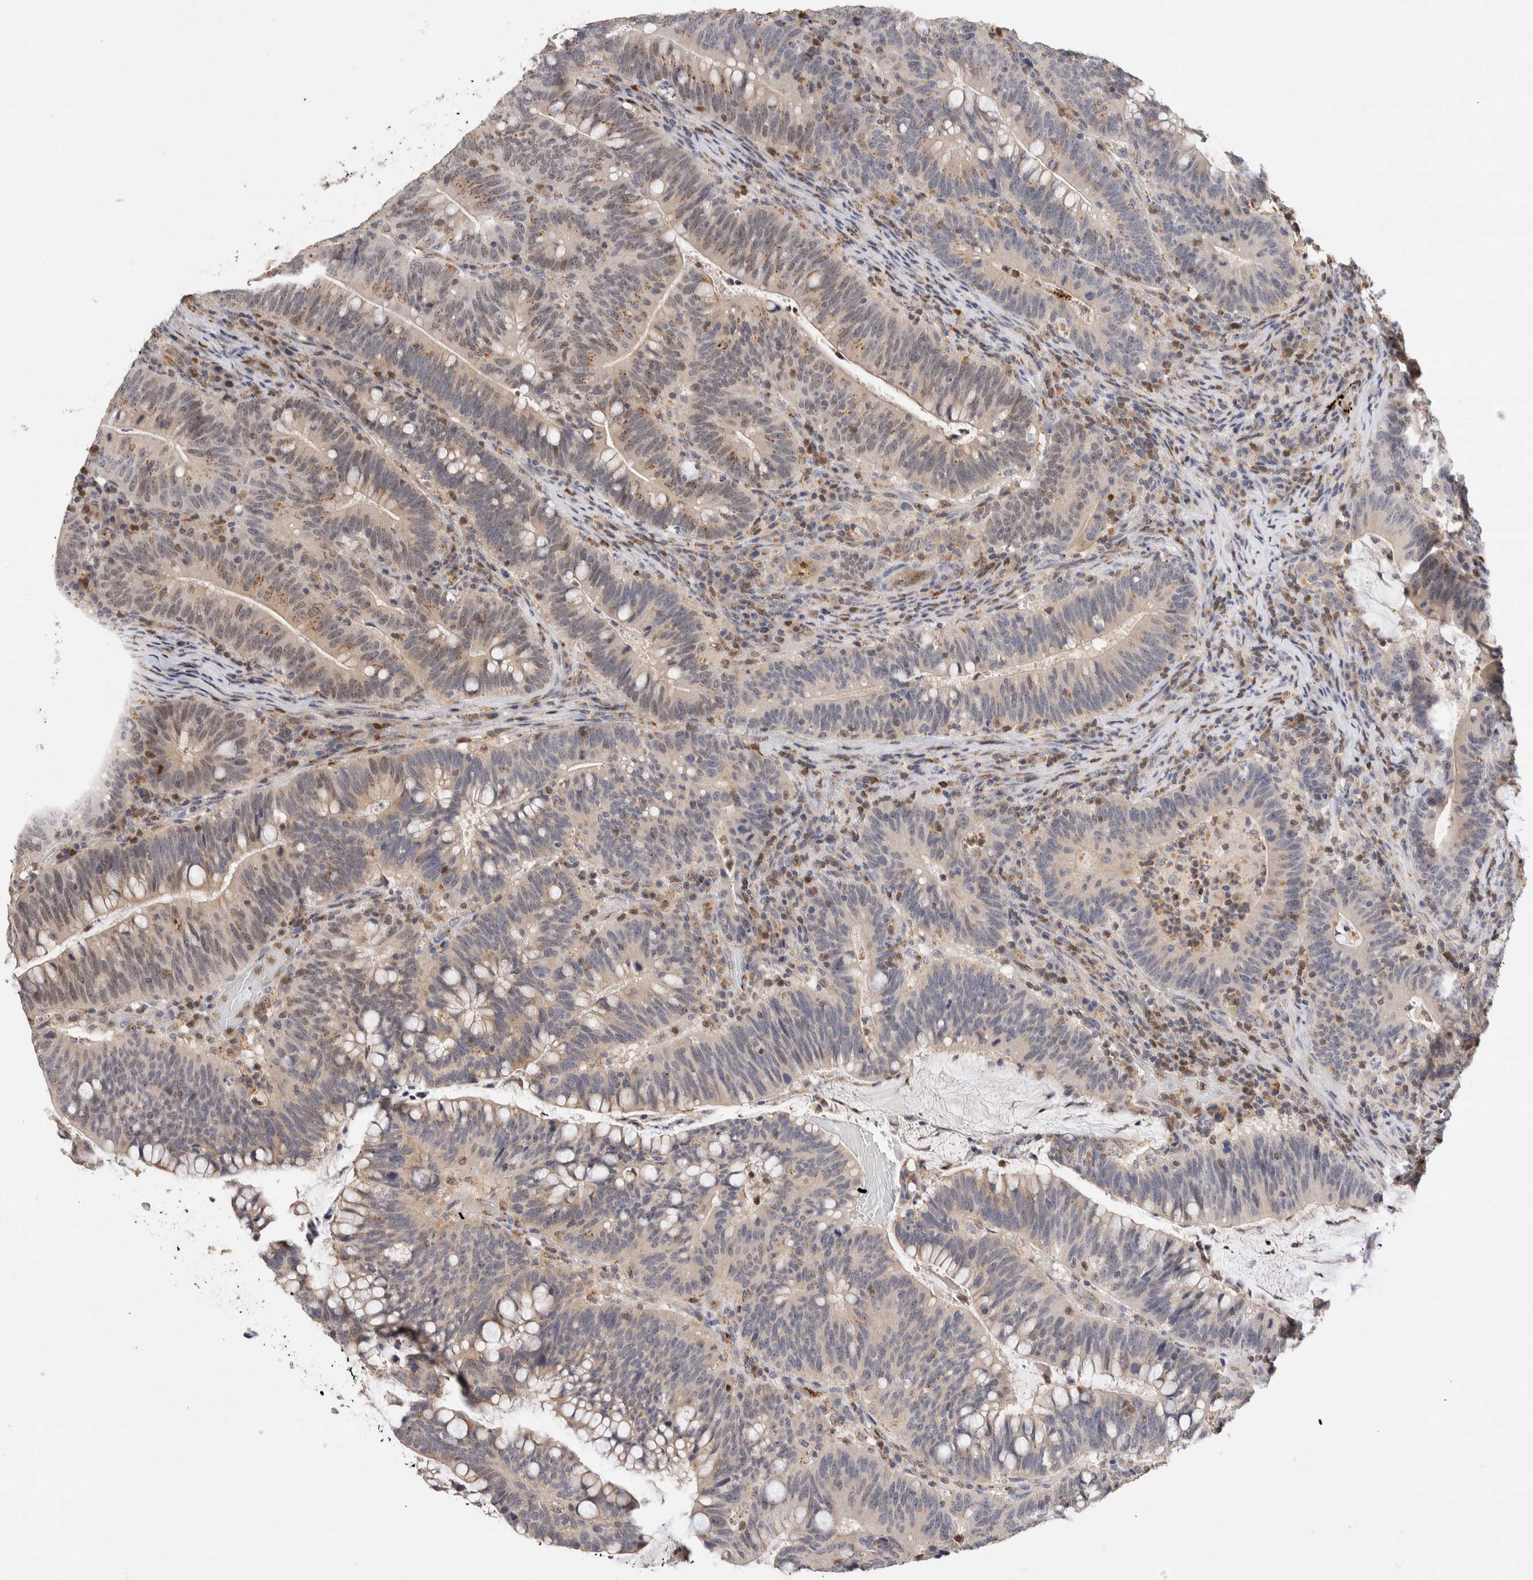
{"staining": {"intensity": "weak", "quantity": "<25%", "location": "cytoplasmic/membranous"}, "tissue": "colorectal cancer", "cell_type": "Tumor cells", "image_type": "cancer", "snomed": [{"axis": "morphology", "description": "Adenocarcinoma, NOS"}, {"axis": "topography", "description": "Colon"}], "caption": "Histopathology image shows no significant protein staining in tumor cells of colorectal cancer. The staining was performed using DAB to visualize the protein expression in brown, while the nuclei were stained in blue with hematoxylin (Magnification: 20x).", "gene": "NSMAF", "patient": {"sex": "female", "age": 66}}